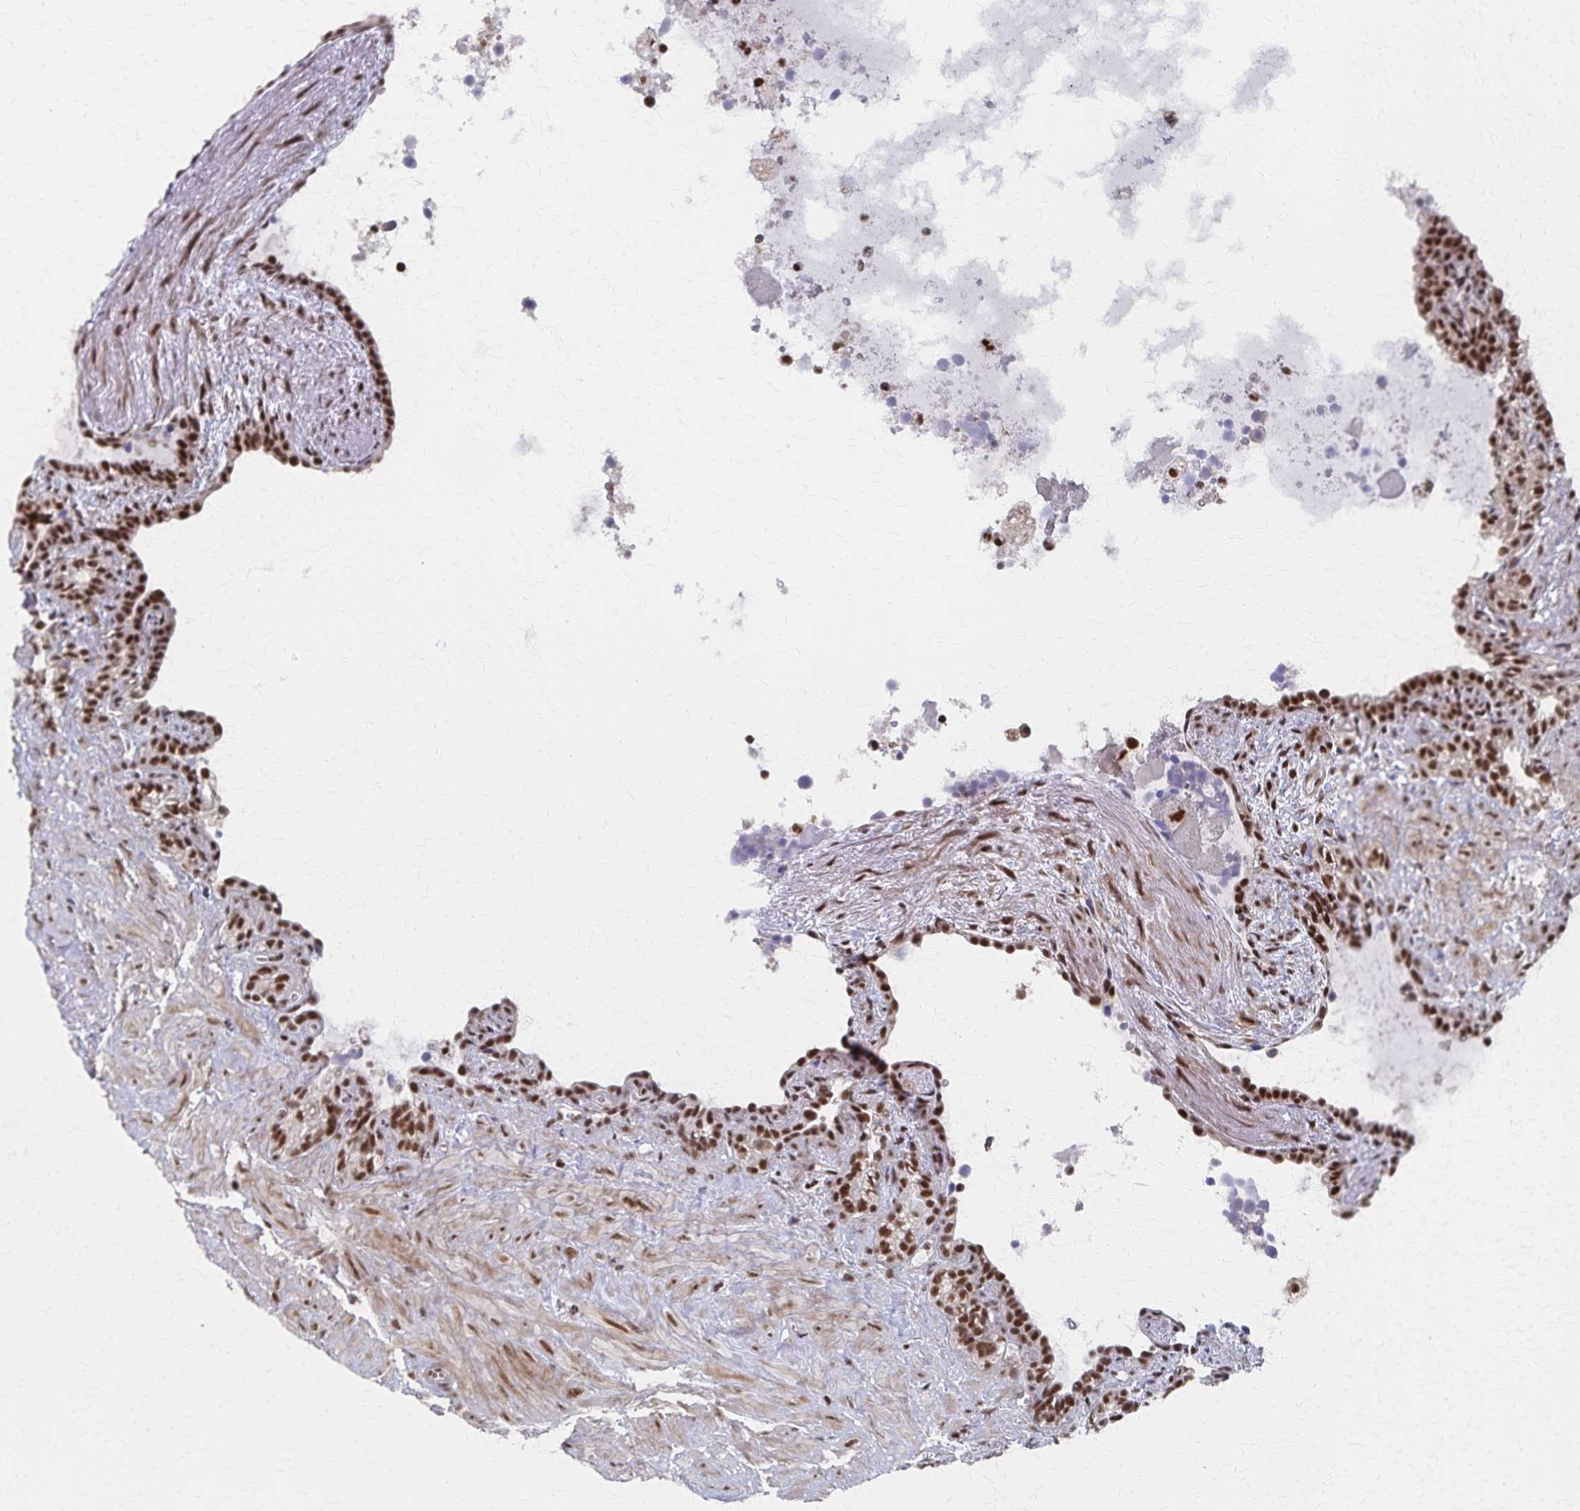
{"staining": {"intensity": "strong", "quantity": ">75%", "location": "nuclear"}, "tissue": "seminal vesicle", "cell_type": "Glandular cells", "image_type": "normal", "snomed": [{"axis": "morphology", "description": "Normal tissue, NOS"}, {"axis": "topography", "description": "Seminal veicle"}], "caption": "High-magnification brightfield microscopy of unremarkable seminal vesicle stained with DAB (brown) and counterstained with hematoxylin (blue). glandular cells exhibit strong nuclear expression is identified in approximately>75% of cells.", "gene": "GTF2B", "patient": {"sex": "male", "age": 76}}